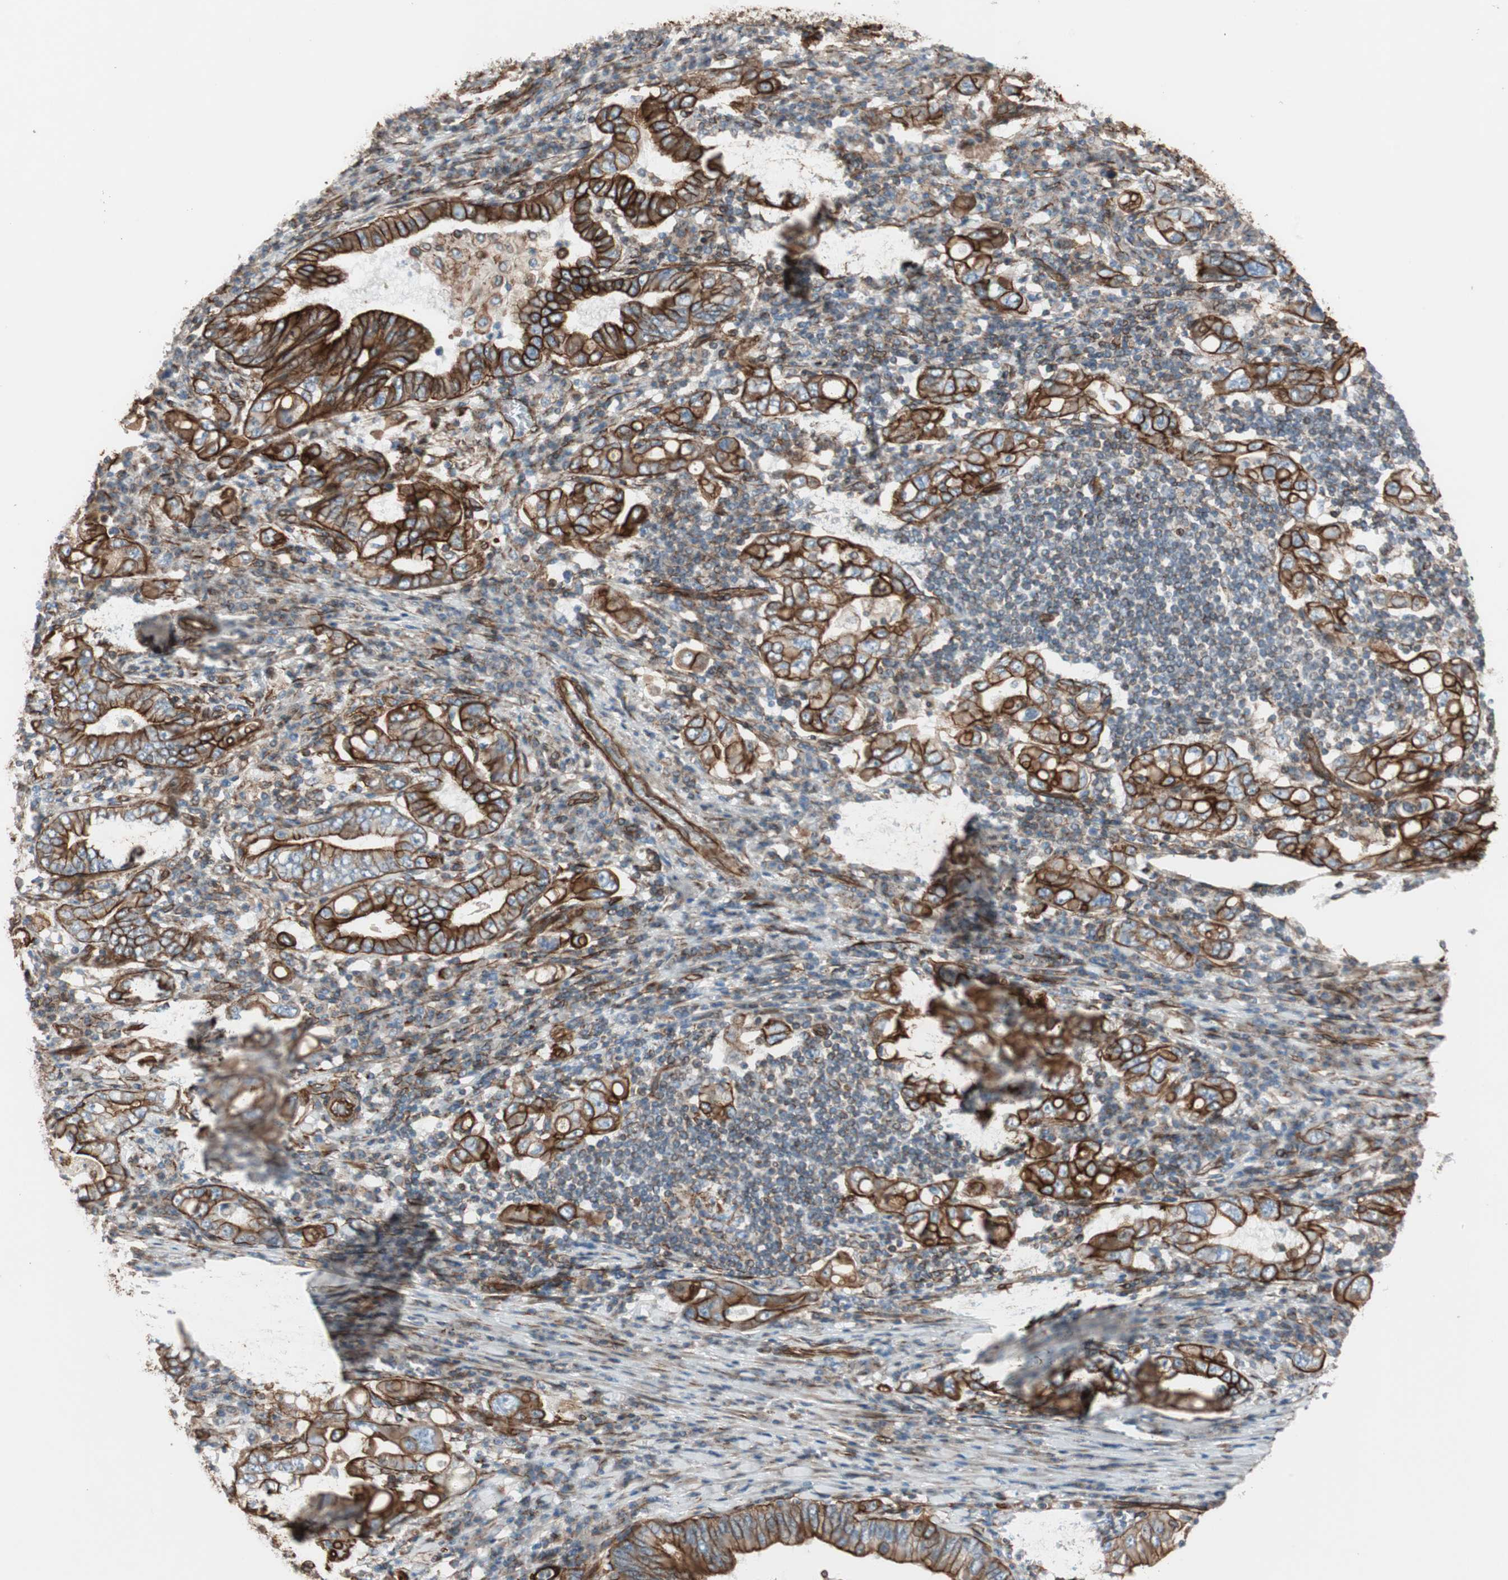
{"staining": {"intensity": "strong", "quantity": ">75%", "location": "cytoplasmic/membranous"}, "tissue": "stomach cancer", "cell_type": "Tumor cells", "image_type": "cancer", "snomed": [{"axis": "morphology", "description": "Normal tissue, NOS"}, {"axis": "morphology", "description": "Adenocarcinoma, NOS"}, {"axis": "topography", "description": "Esophagus"}, {"axis": "topography", "description": "Stomach, upper"}, {"axis": "topography", "description": "Peripheral nerve tissue"}], "caption": "Immunohistochemical staining of stomach adenocarcinoma exhibits high levels of strong cytoplasmic/membranous protein staining in about >75% of tumor cells. Nuclei are stained in blue.", "gene": "TCTA", "patient": {"sex": "male", "age": 62}}